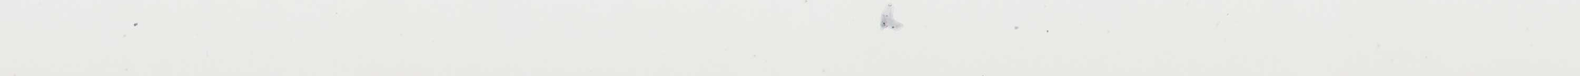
{"staining": {"intensity": "weak", "quantity": "25%-75%", "location": "cytoplasmic/membranous"}, "tissue": "adipose tissue", "cell_type": "Adipocytes", "image_type": "normal", "snomed": [{"axis": "morphology", "description": "Normal tissue, NOS"}, {"axis": "topography", "description": "Breast"}, {"axis": "topography", "description": "Soft tissue"}], "caption": "Adipocytes show low levels of weak cytoplasmic/membranous staining in about 25%-75% of cells in unremarkable human adipose tissue. (DAB (3,3'-diaminobenzidine) = brown stain, brightfield microscopy at high magnification).", "gene": "PLAA", "patient": {"sex": "female", "age": 25}}